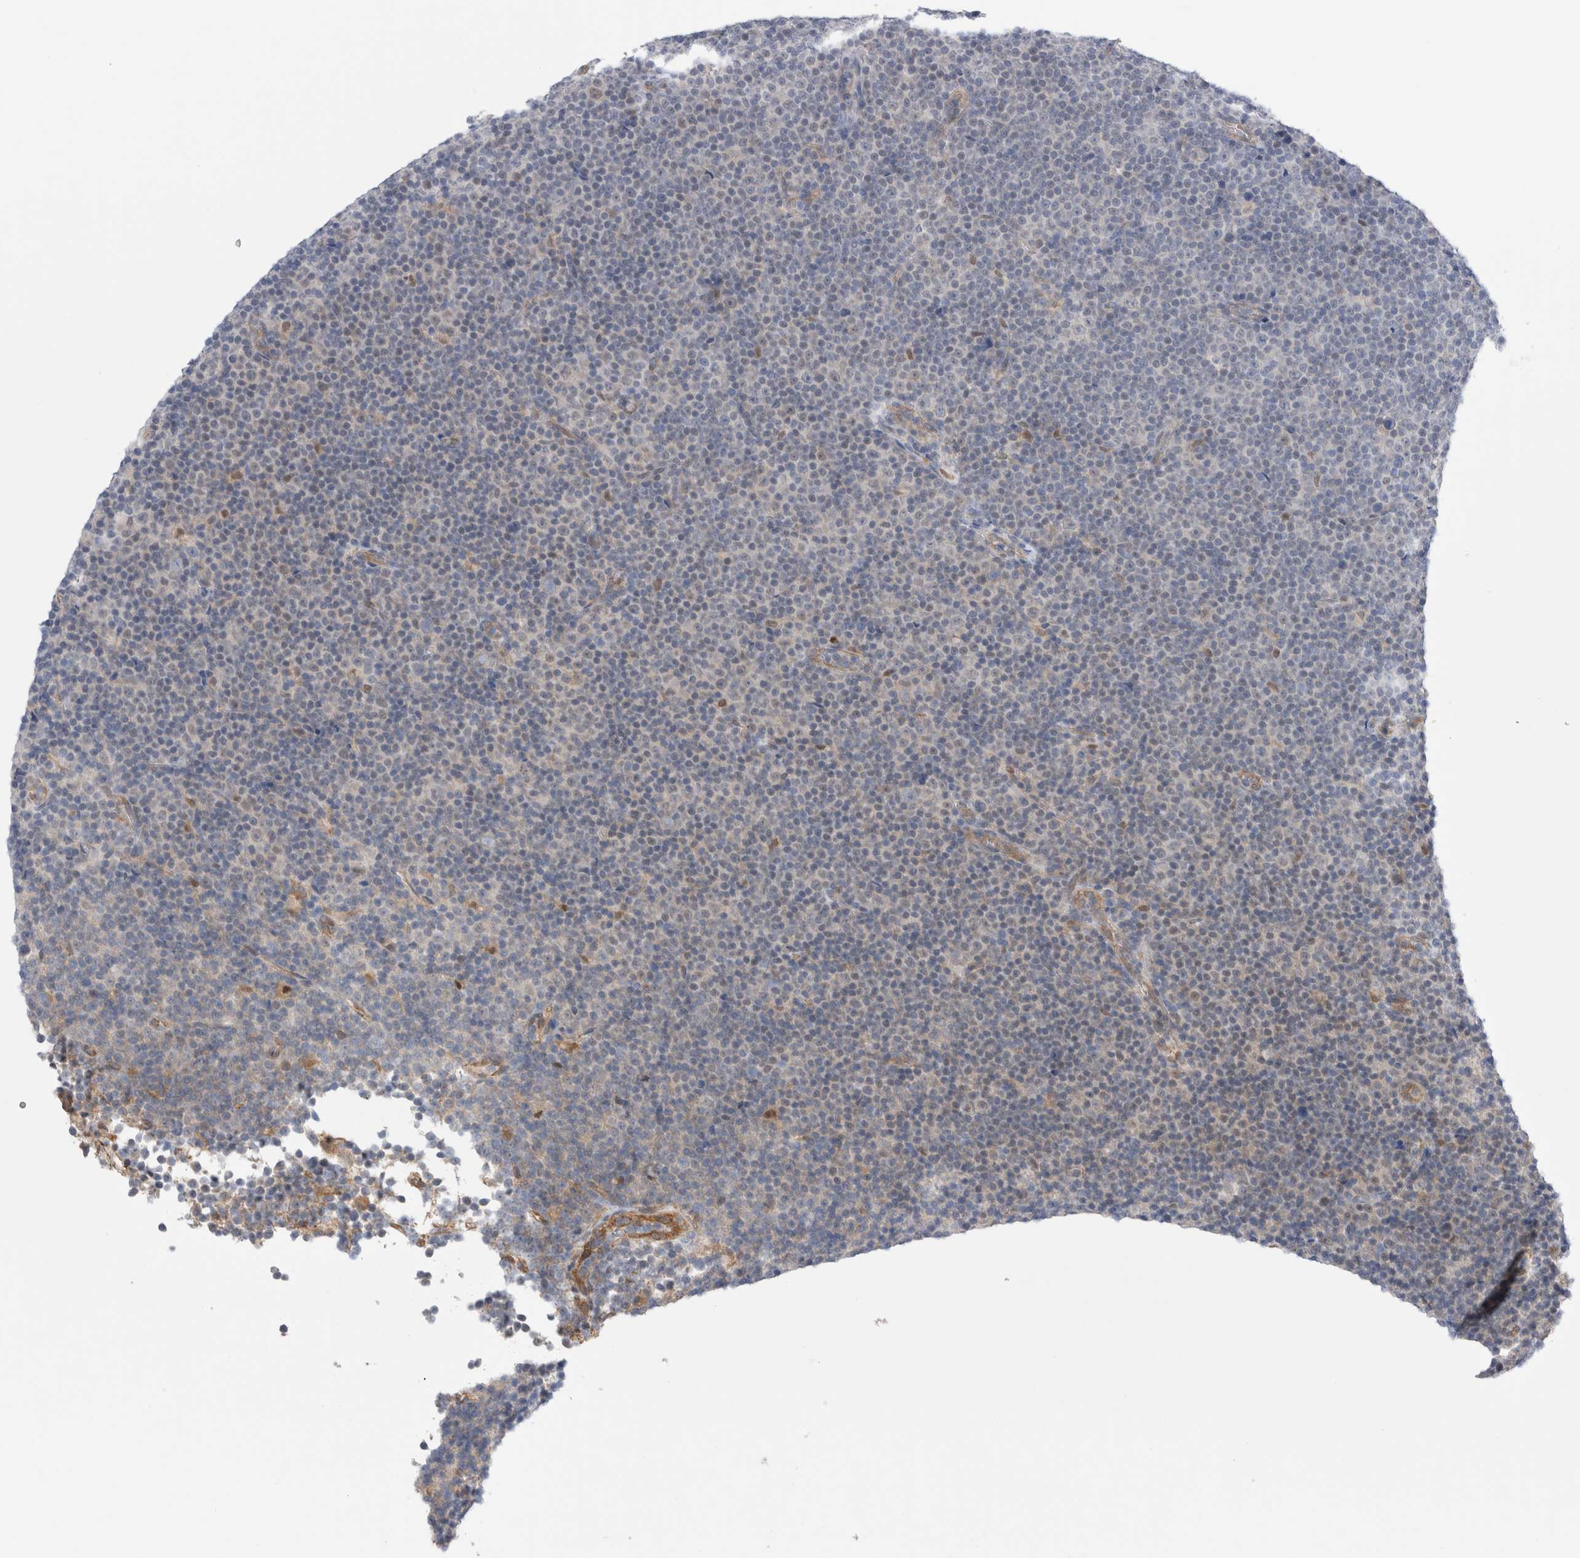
{"staining": {"intensity": "negative", "quantity": "none", "location": "none"}, "tissue": "lymphoma", "cell_type": "Tumor cells", "image_type": "cancer", "snomed": [{"axis": "morphology", "description": "Malignant lymphoma, non-Hodgkin's type, Low grade"}, {"axis": "topography", "description": "Lymph node"}], "caption": "Protein analysis of lymphoma shows no significant expression in tumor cells.", "gene": "TAFA5", "patient": {"sex": "female", "age": 67}}